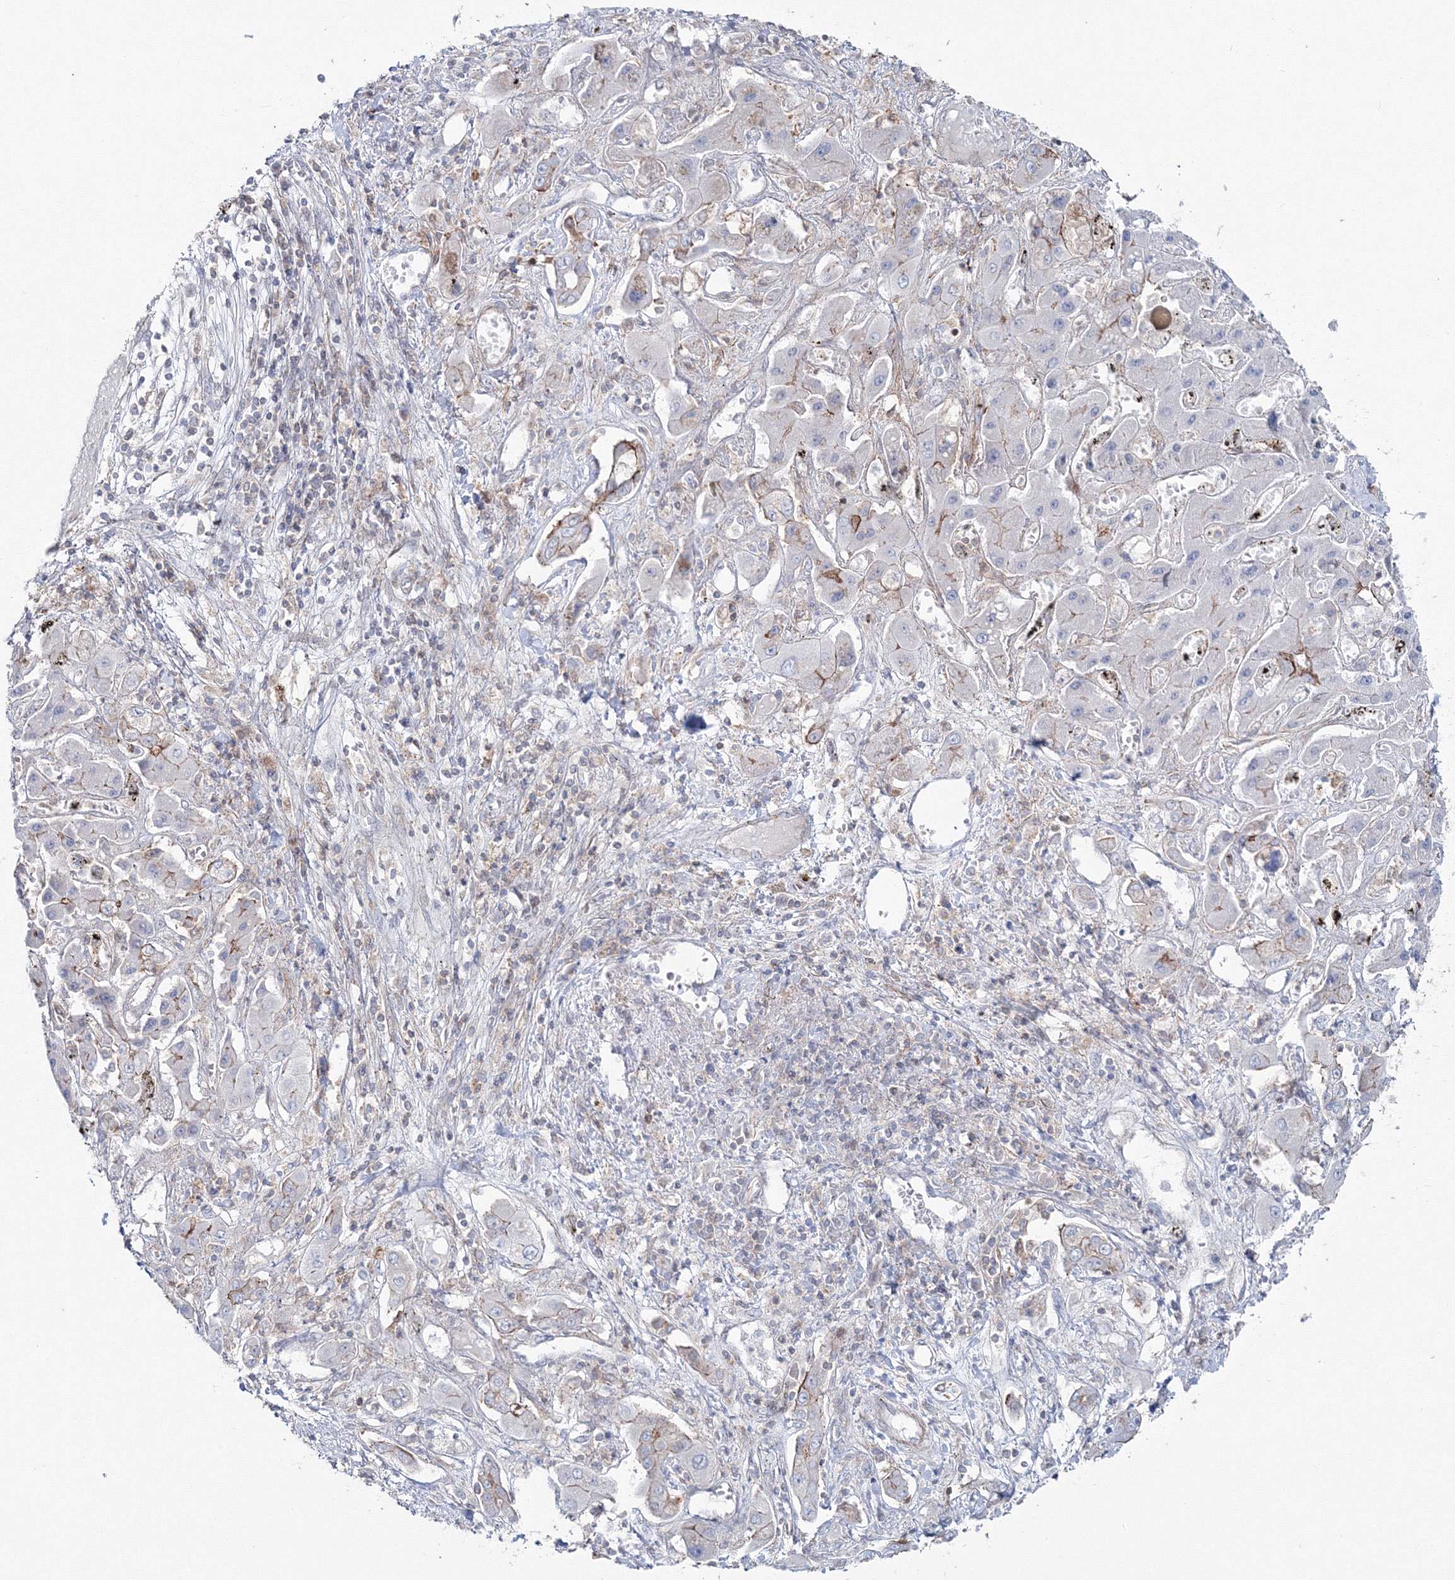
{"staining": {"intensity": "negative", "quantity": "none", "location": "none"}, "tissue": "liver cancer", "cell_type": "Tumor cells", "image_type": "cancer", "snomed": [{"axis": "morphology", "description": "Cholangiocarcinoma"}, {"axis": "topography", "description": "Liver"}], "caption": "There is no significant expression in tumor cells of liver cholangiocarcinoma.", "gene": "GGA2", "patient": {"sex": "male", "age": 67}}